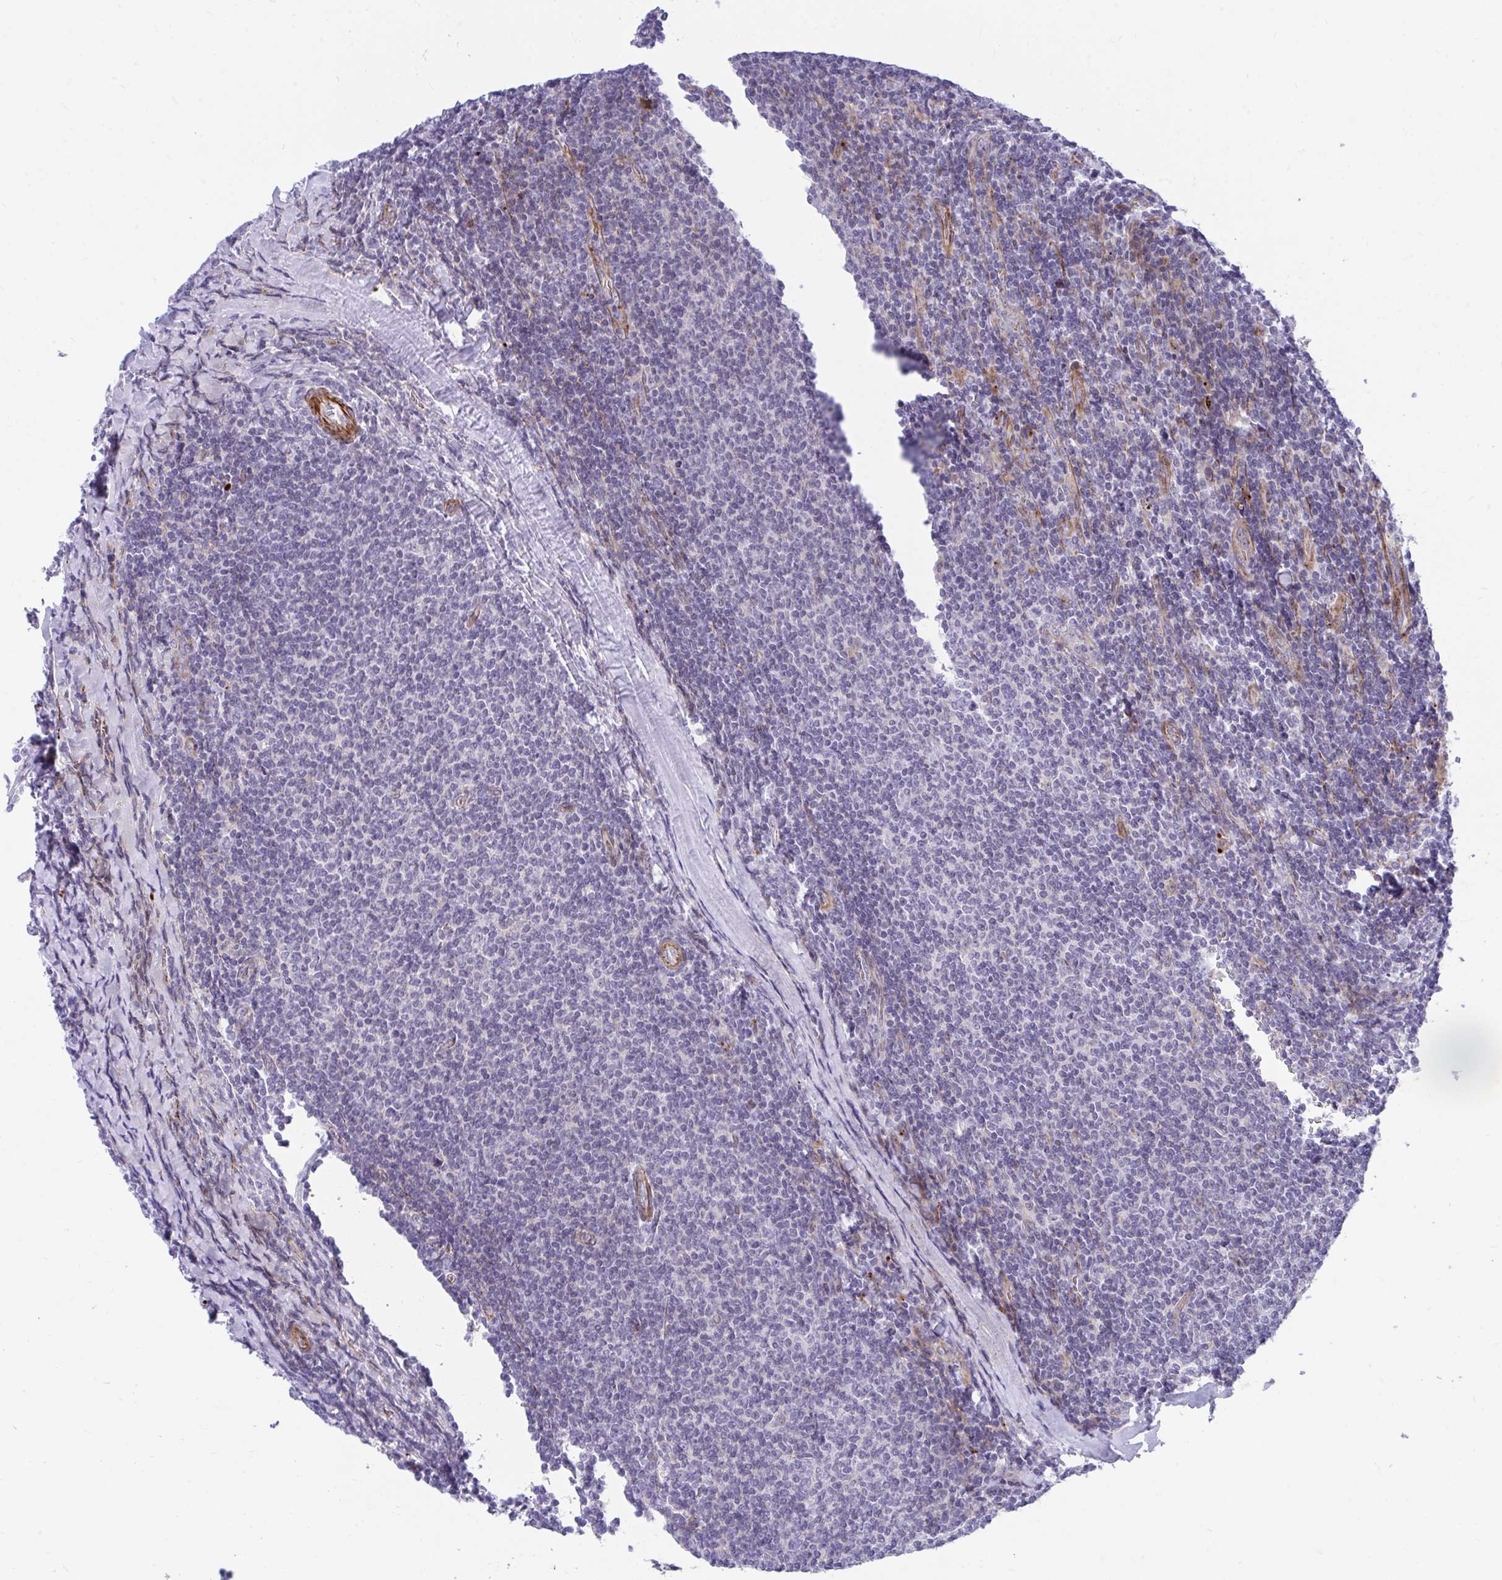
{"staining": {"intensity": "negative", "quantity": "none", "location": "none"}, "tissue": "lymphoma", "cell_type": "Tumor cells", "image_type": "cancer", "snomed": [{"axis": "morphology", "description": "Malignant lymphoma, non-Hodgkin's type, Low grade"}, {"axis": "topography", "description": "Lymph node"}], "caption": "The IHC histopathology image has no significant positivity in tumor cells of malignant lymphoma, non-Hodgkin's type (low-grade) tissue.", "gene": "CSTB", "patient": {"sex": "male", "age": 52}}